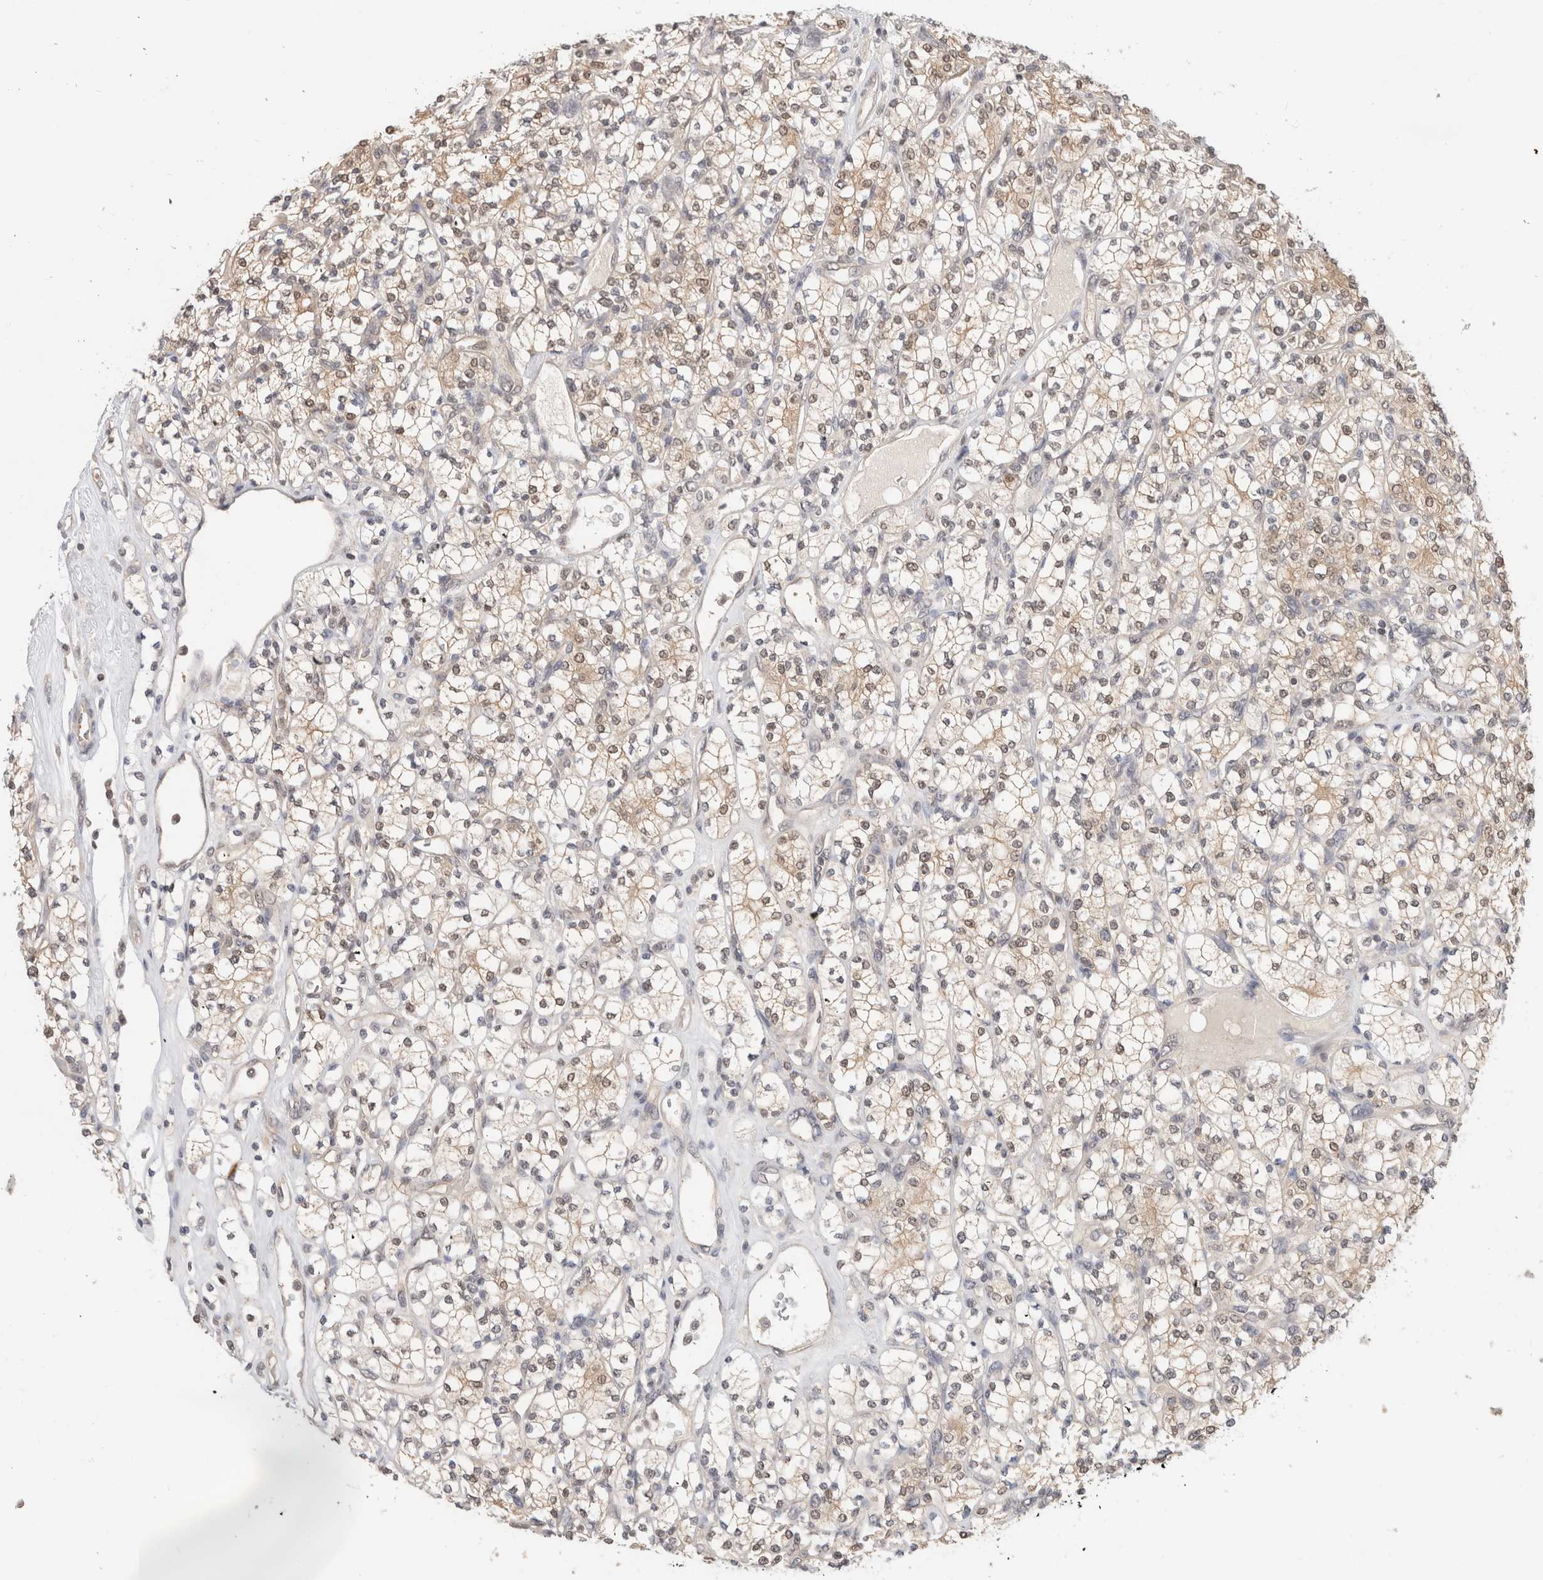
{"staining": {"intensity": "weak", "quantity": ">75%", "location": "cytoplasmic/membranous,nuclear"}, "tissue": "renal cancer", "cell_type": "Tumor cells", "image_type": "cancer", "snomed": [{"axis": "morphology", "description": "Adenocarcinoma, NOS"}, {"axis": "topography", "description": "Kidney"}], "caption": "The histopathology image displays staining of renal cancer (adenocarcinoma), revealing weak cytoplasmic/membranous and nuclear protein staining (brown color) within tumor cells.", "gene": "C17orf97", "patient": {"sex": "male", "age": 77}}